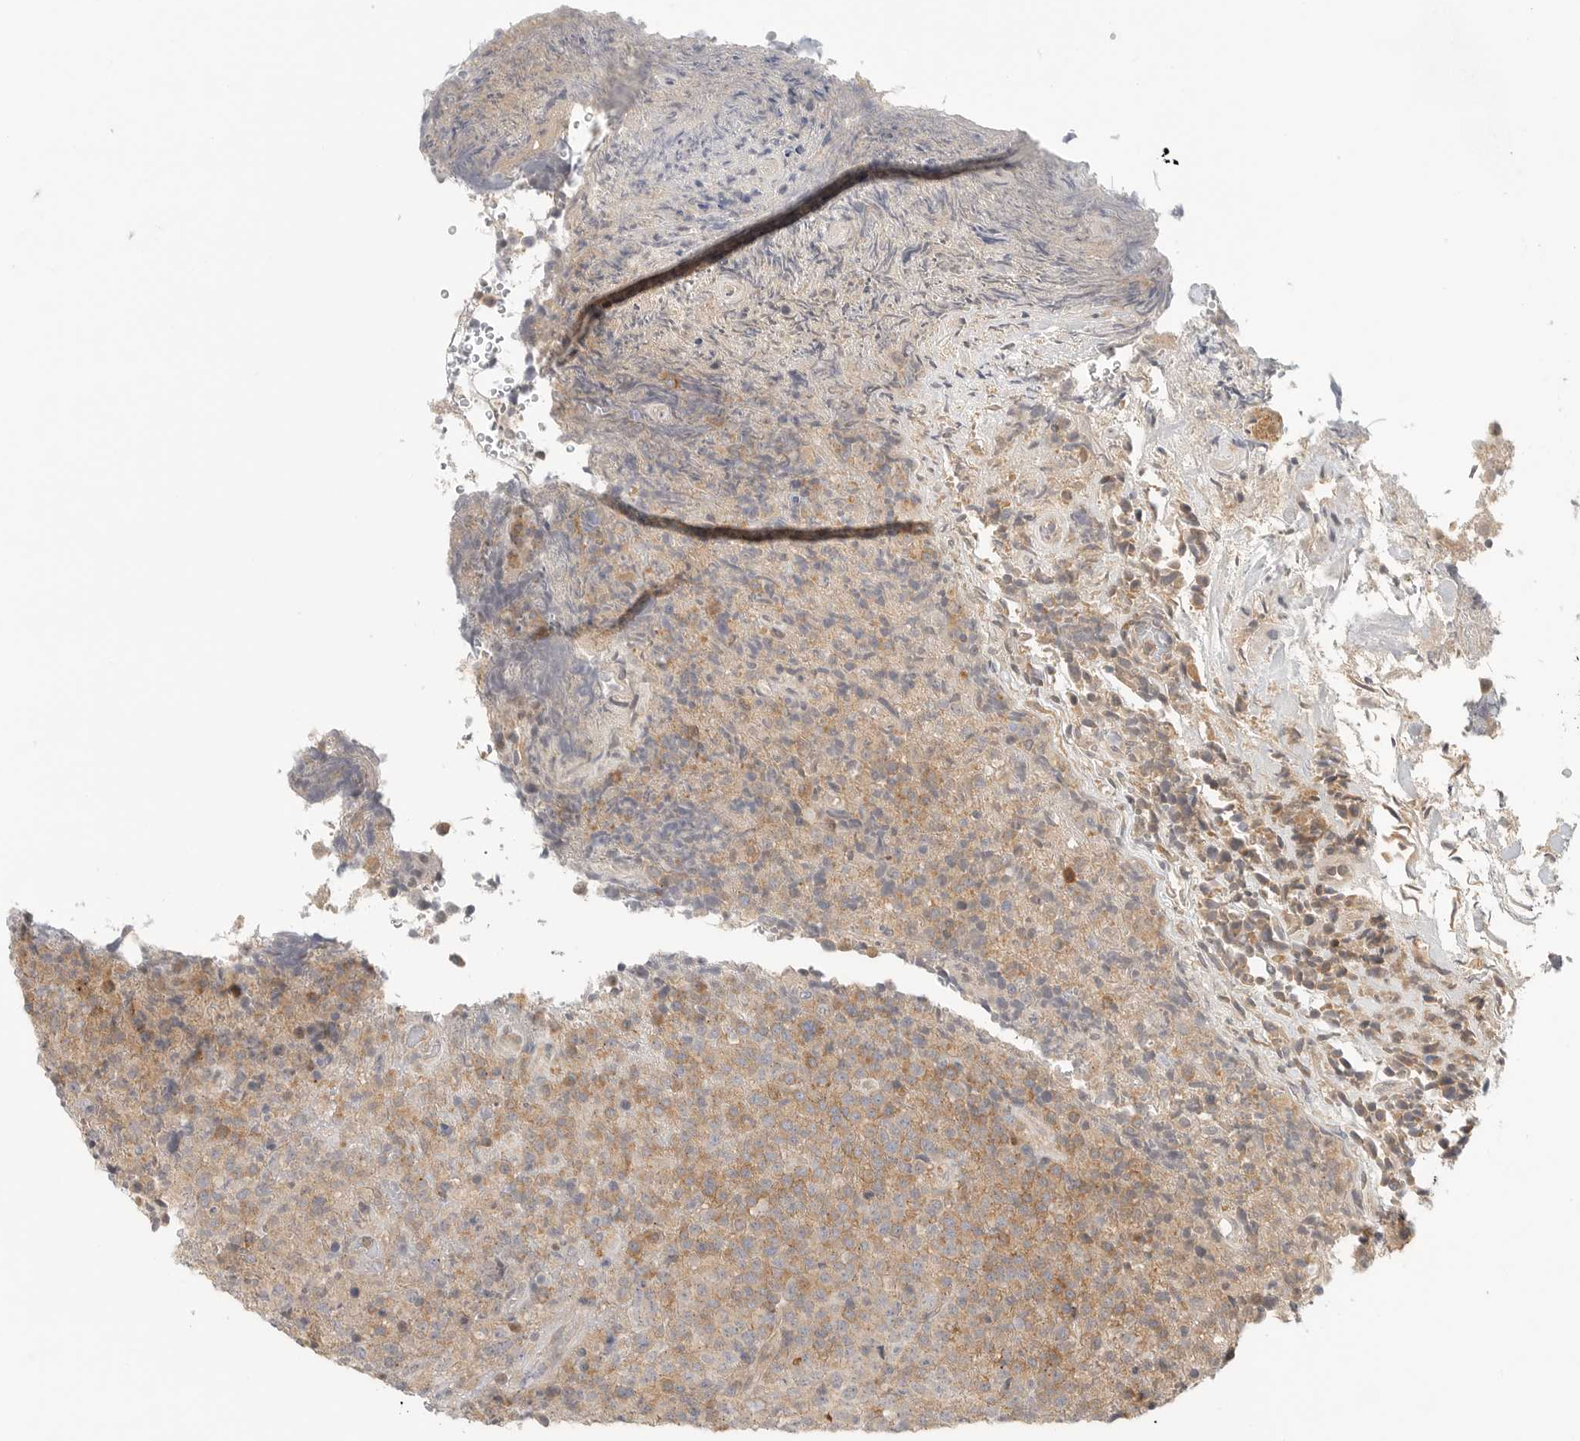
{"staining": {"intensity": "moderate", "quantity": "<25%", "location": "cytoplasmic/membranous"}, "tissue": "lymphoma", "cell_type": "Tumor cells", "image_type": "cancer", "snomed": [{"axis": "morphology", "description": "Malignant lymphoma, non-Hodgkin's type, High grade"}, {"axis": "topography", "description": "Lymph node"}], "caption": "Lymphoma was stained to show a protein in brown. There is low levels of moderate cytoplasmic/membranous expression in about <25% of tumor cells.", "gene": "HDAC6", "patient": {"sex": "male", "age": 13}}